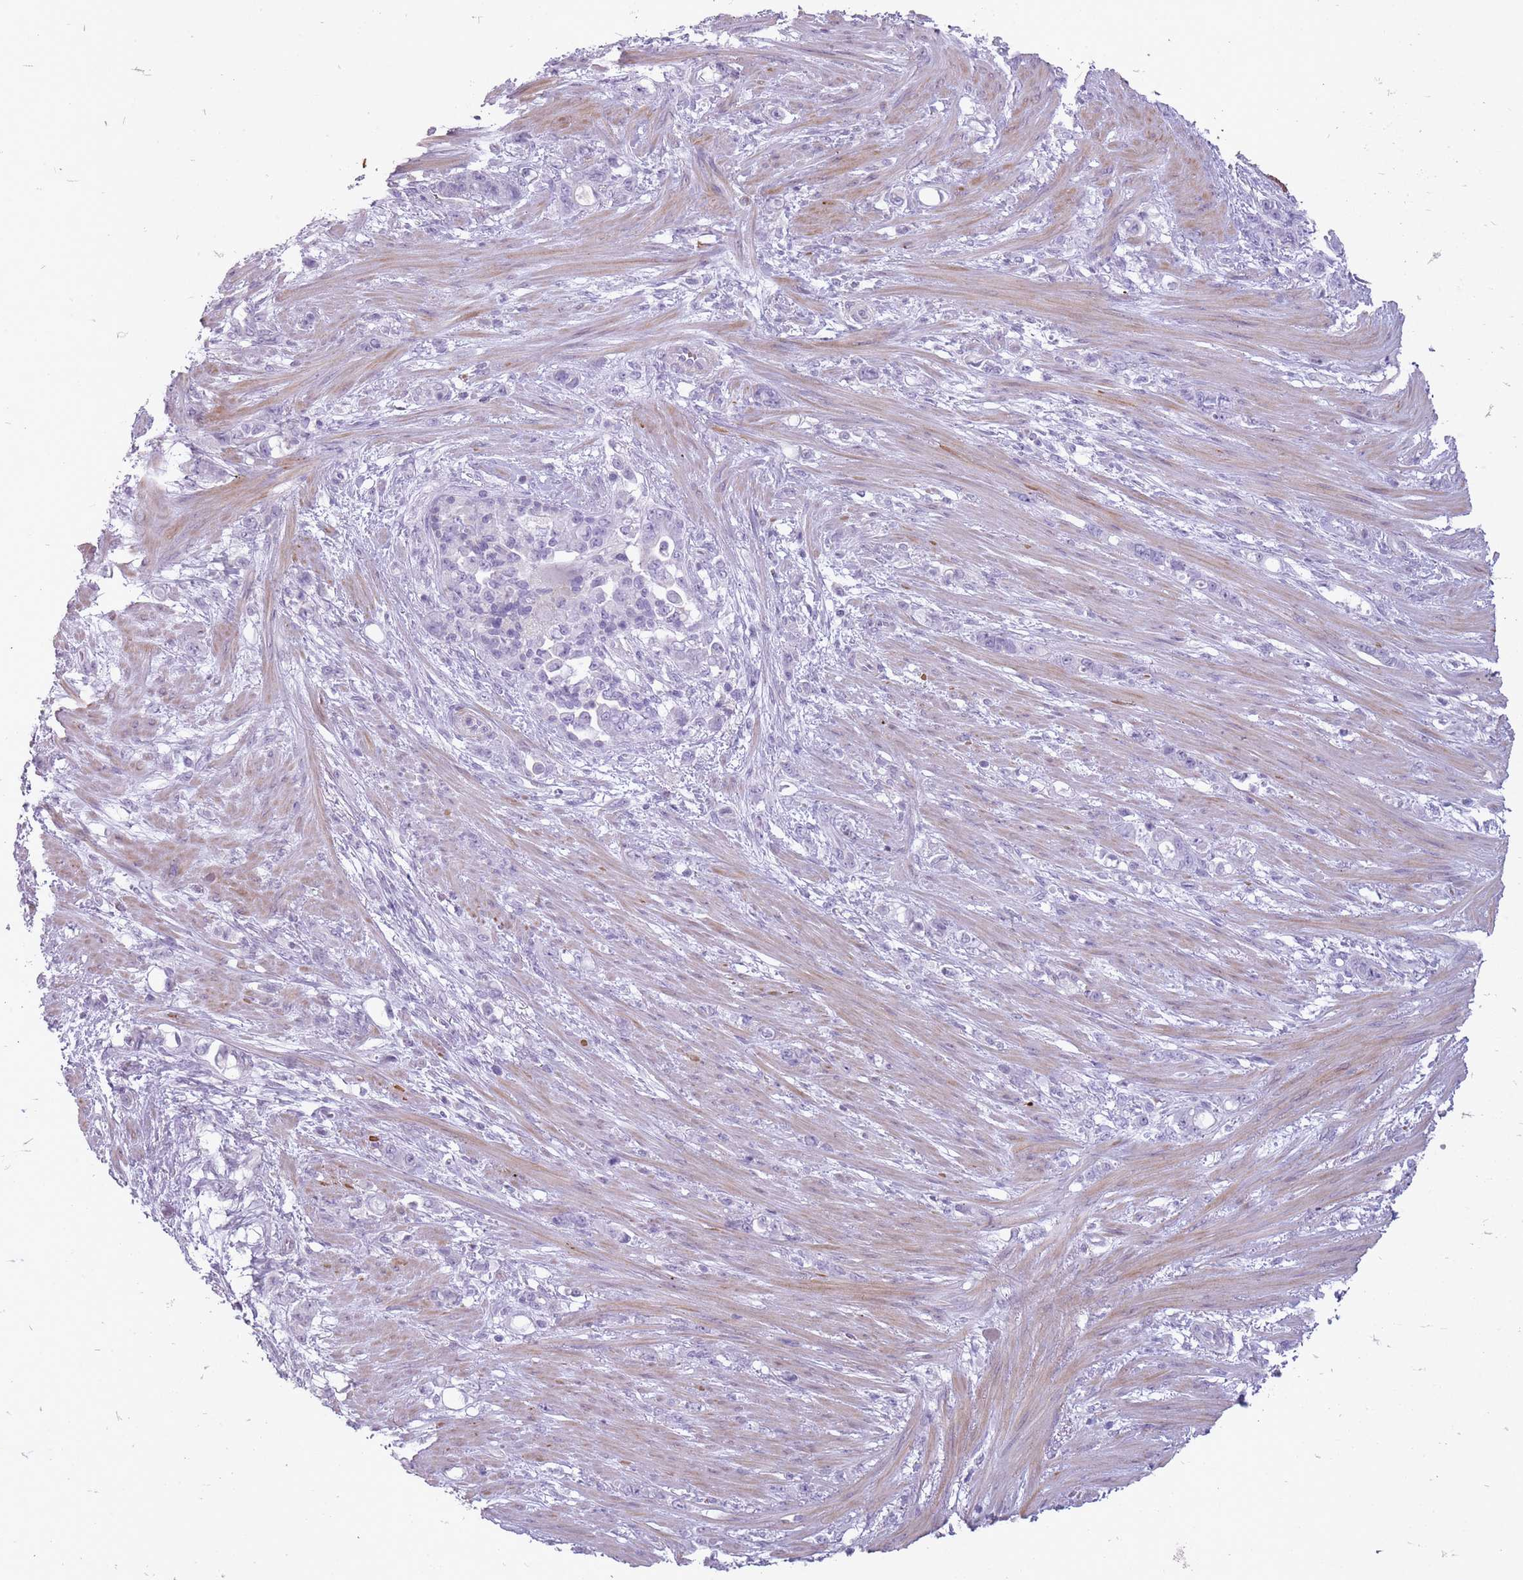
{"staining": {"intensity": "negative", "quantity": "none", "location": "none"}, "tissue": "stomach cancer", "cell_type": "Tumor cells", "image_type": "cancer", "snomed": [{"axis": "morphology", "description": "Normal tissue, NOS"}, {"axis": "morphology", "description": "Adenocarcinoma, NOS"}, {"axis": "topography", "description": "Stomach"}], "caption": "High power microscopy micrograph of an immunohistochemistry micrograph of stomach cancer, revealing no significant expression in tumor cells. The staining is performed using DAB (3,3'-diaminobenzidine) brown chromogen with nuclei counter-stained in using hematoxylin.", "gene": "RFX4", "patient": {"sex": "female", "age": 79}}